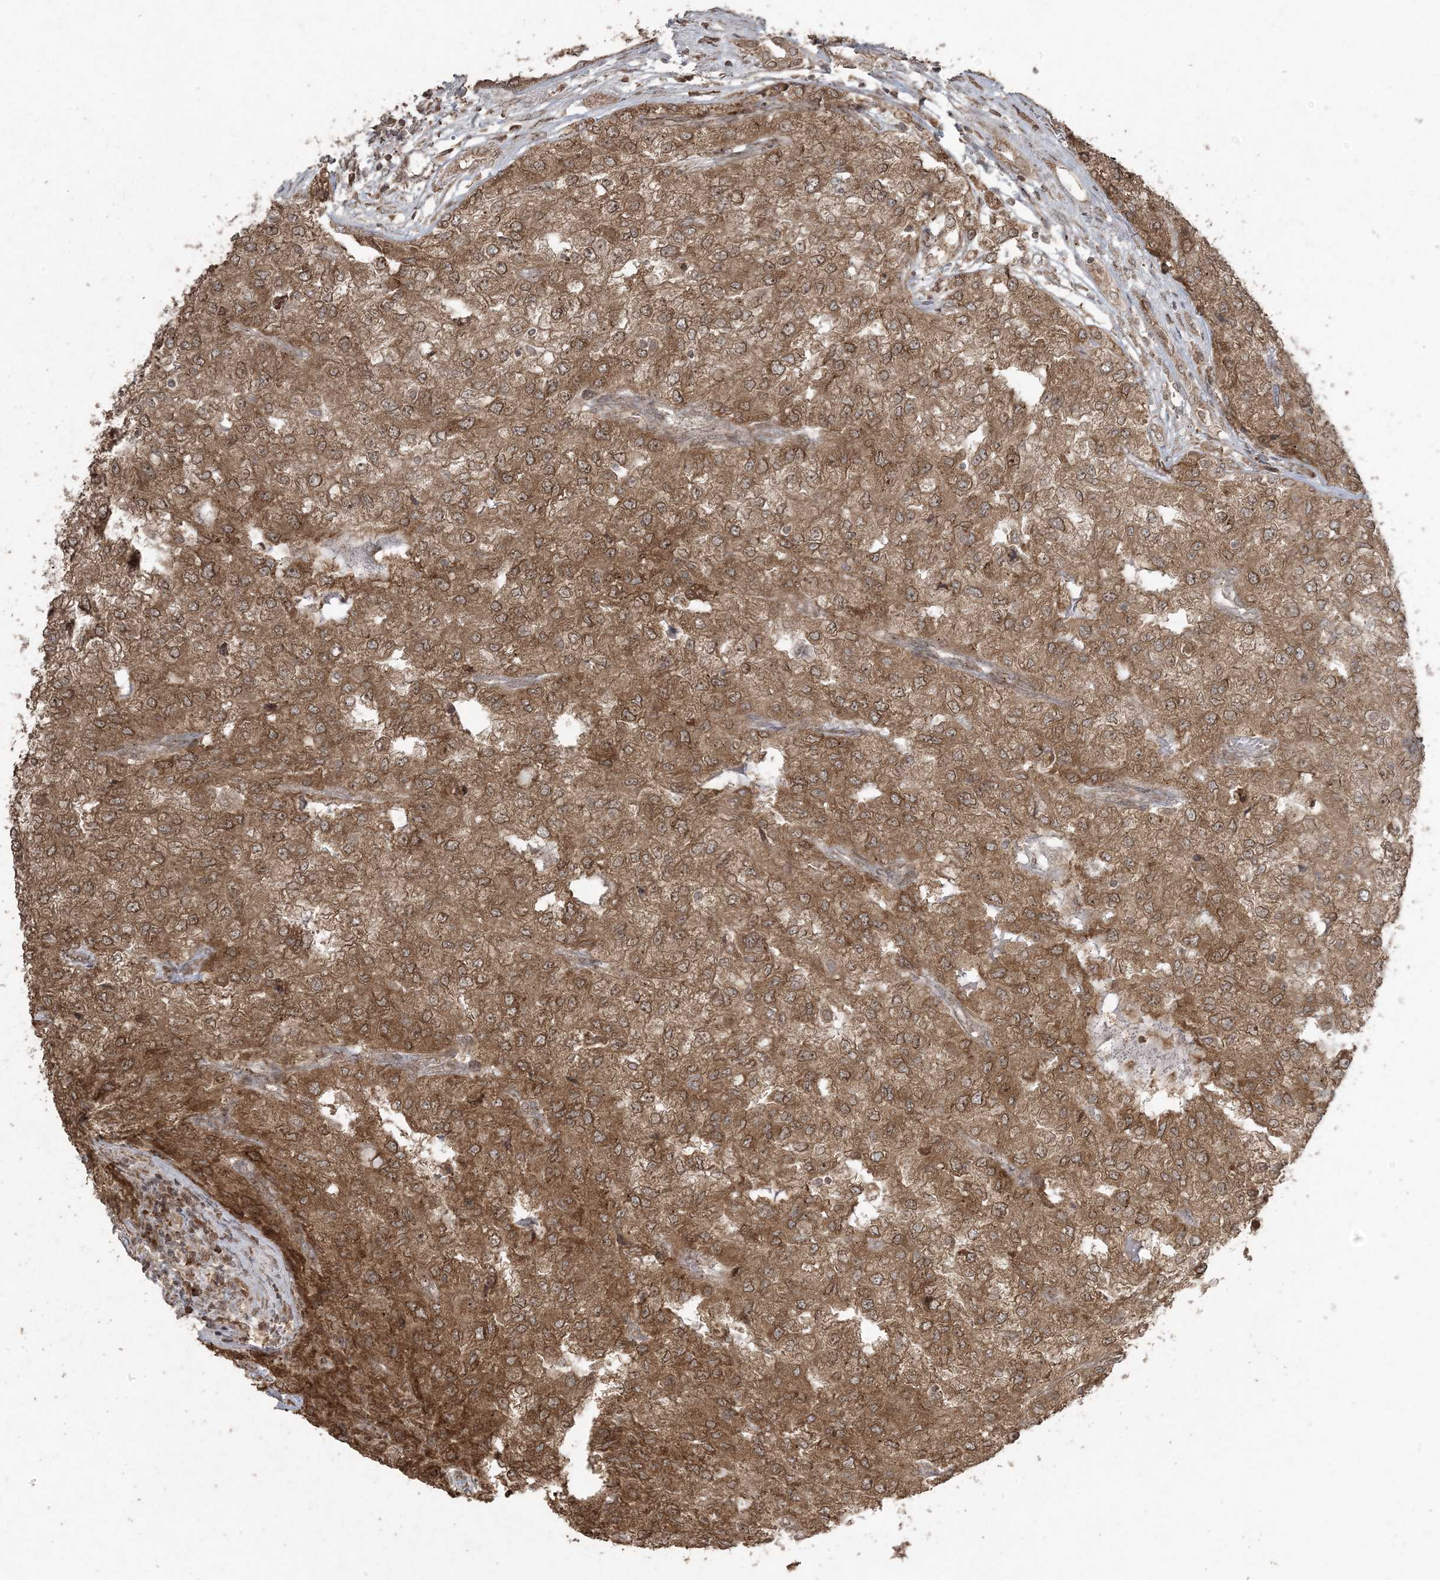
{"staining": {"intensity": "moderate", "quantity": ">75%", "location": "cytoplasmic/membranous,nuclear"}, "tissue": "renal cancer", "cell_type": "Tumor cells", "image_type": "cancer", "snomed": [{"axis": "morphology", "description": "Adenocarcinoma, NOS"}, {"axis": "topography", "description": "Kidney"}], "caption": "Protein analysis of adenocarcinoma (renal) tissue shows moderate cytoplasmic/membranous and nuclear staining in approximately >75% of tumor cells. (DAB (3,3'-diaminobenzidine) IHC with brightfield microscopy, high magnification).", "gene": "DDX19B", "patient": {"sex": "female", "age": 54}}